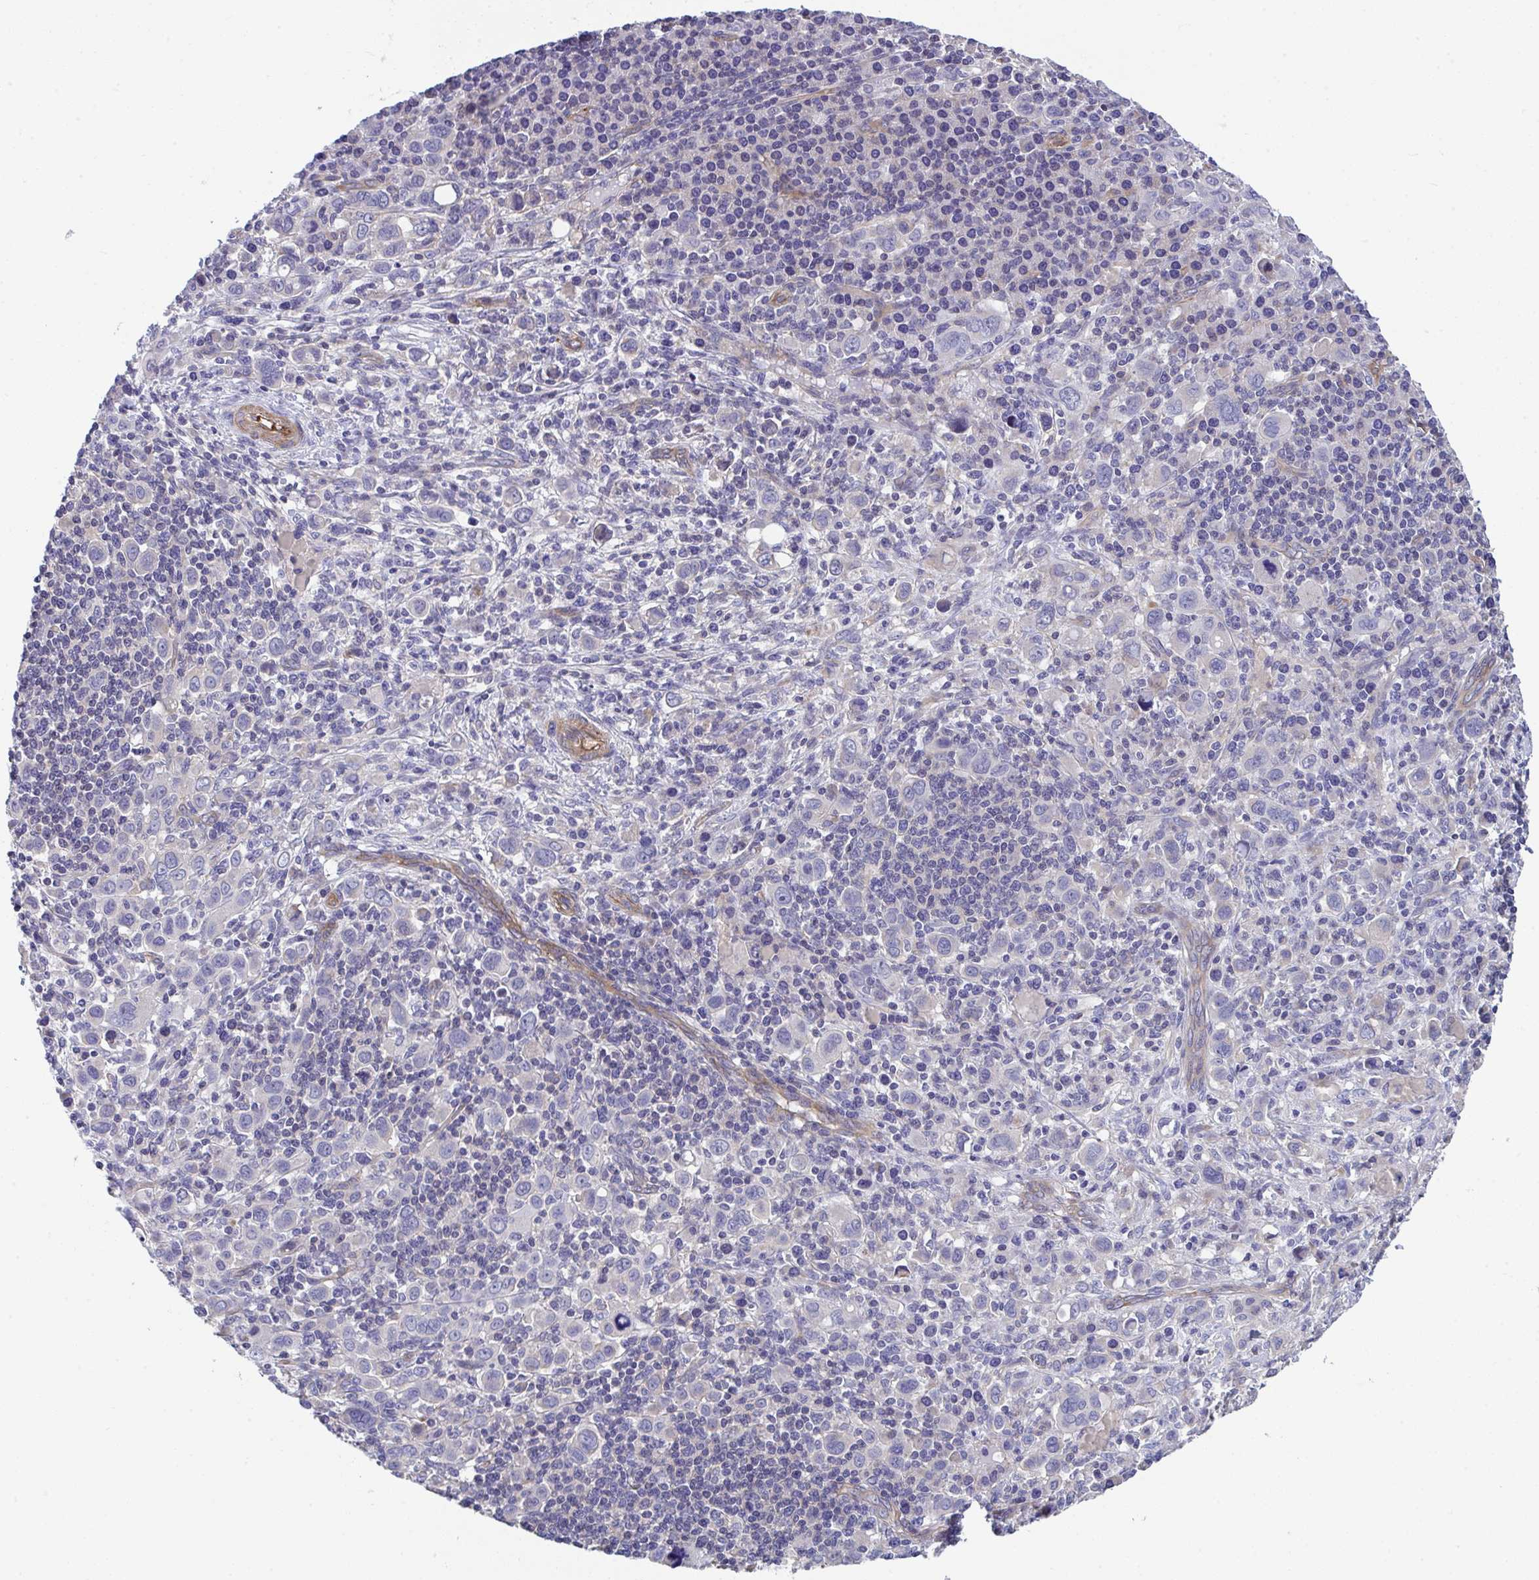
{"staining": {"intensity": "negative", "quantity": "none", "location": "none"}, "tissue": "stomach cancer", "cell_type": "Tumor cells", "image_type": "cancer", "snomed": [{"axis": "morphology", "description": "Adenocarcinoma, NOS"}, {"axis": "topography", "description": "Stomach, upper"}], "caption": "Immunohistochemistry micrograph of neoplastic tissue: human stomach cancer (adenocarcinoma) stained with DAB (3,3'-diaminobenzidine) exhibits no significant protein expression in tumor cells.", "gene": "MYL12A", "patient": {"sex": "male", "age": 75}}